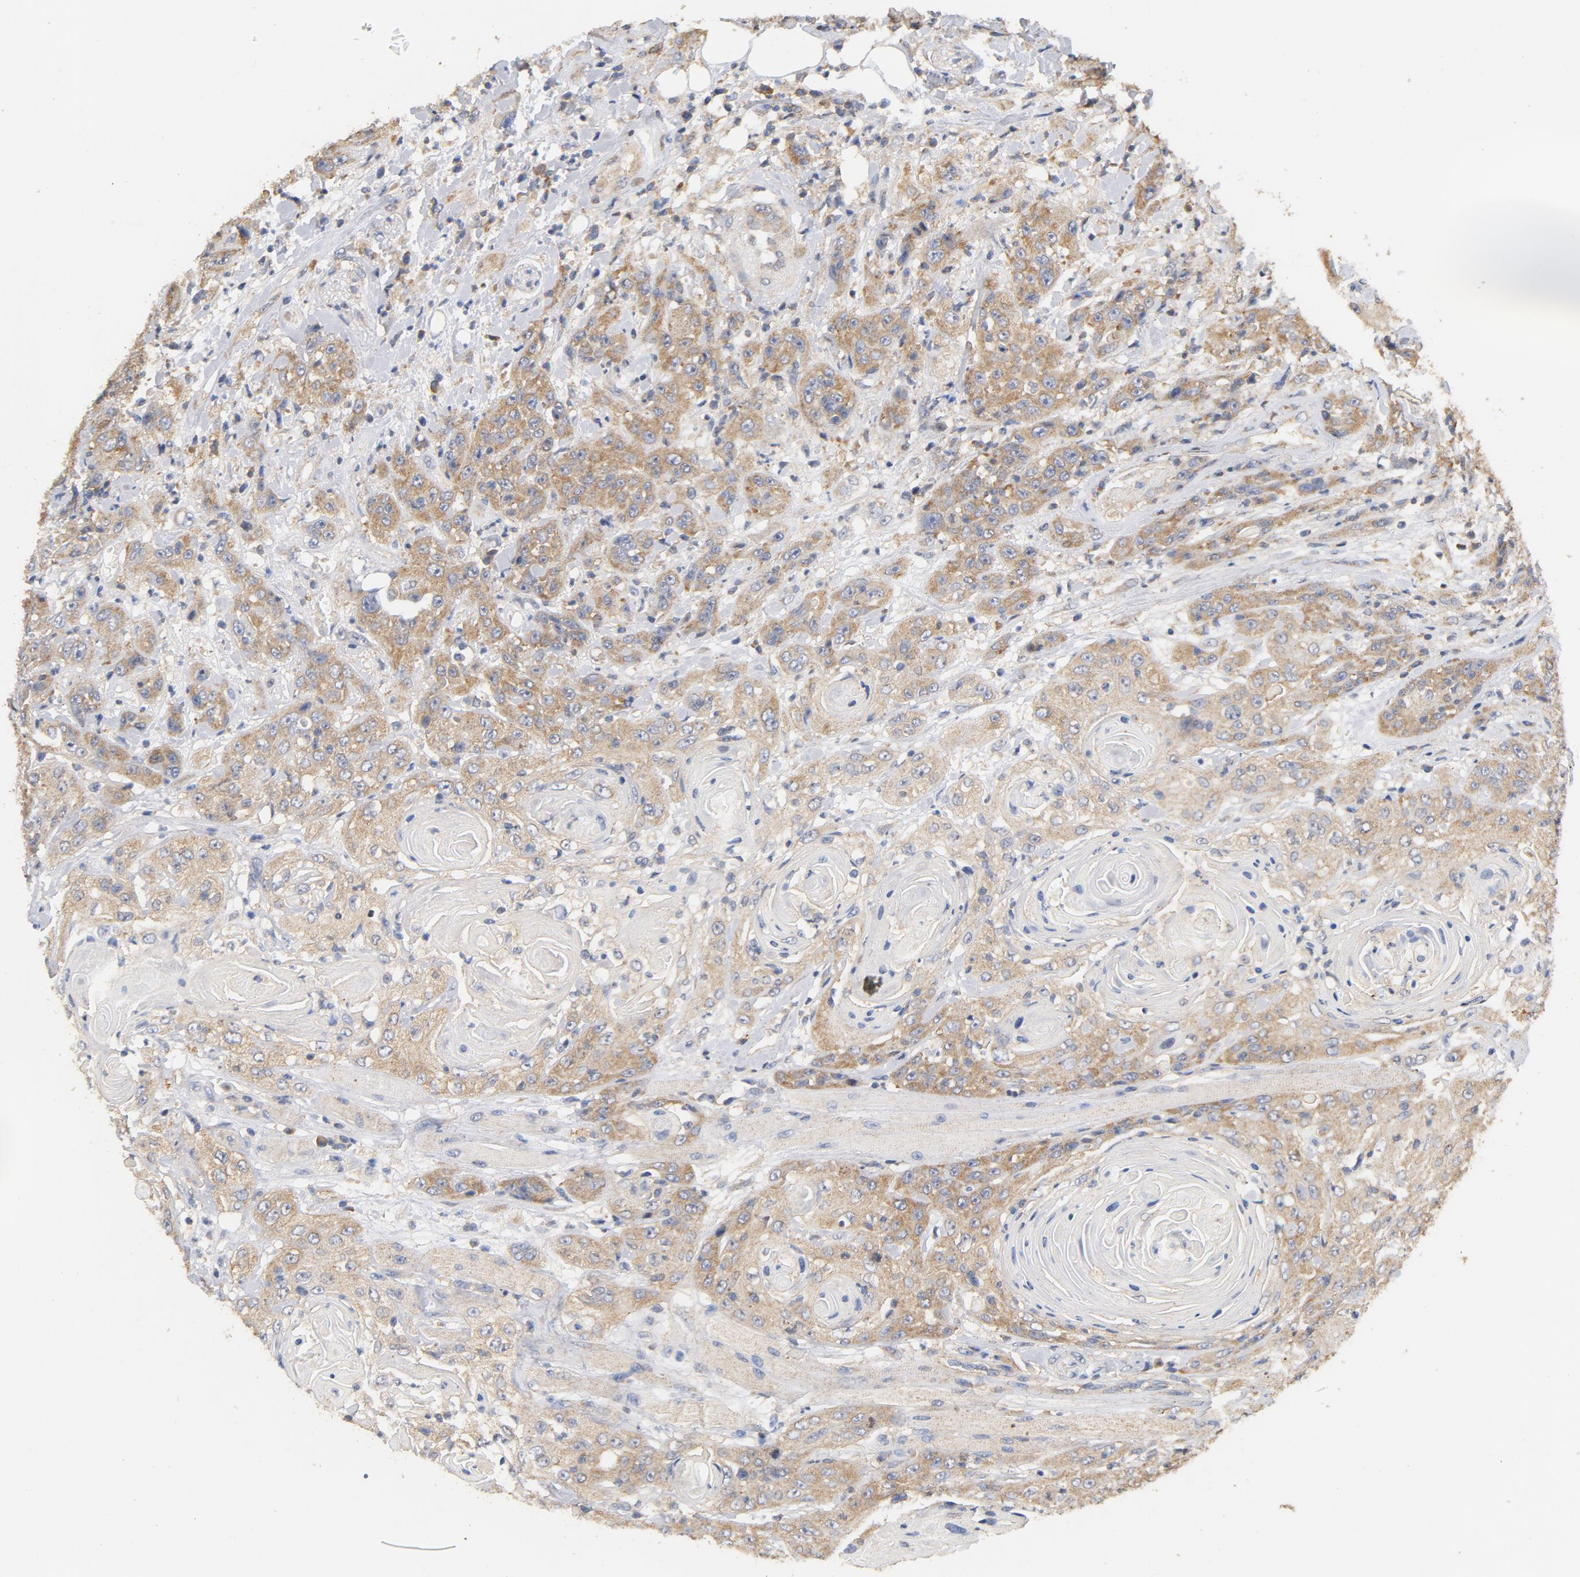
{"staining": {"intensity": "moderate", "quantity": ">75%", "location": "cytoplasmic/membranous"}, "tissue": "head and neck cancer", "cell_type": "Tumor cells", "image_type": "cancer", "snomed": [{"axis": "morphology", "description": "Squamous cell carcinoma, NOS"}, {"axis": "topography", "description": "Head-Neck"}], "caption": "Immunohistochemistry (IHC) histopathology image of neoplastic tissue: squamous cell carcinoma (head and neck) stained using IHC exhibits medium levels of moderate protein expression localized specifically in the cytoplasmic/membranous of tumor cells, appearing as a cytoplasmic/membranous brown color.", "gene": "DDX6", "patient": {"sex": "female", "age": 84}}